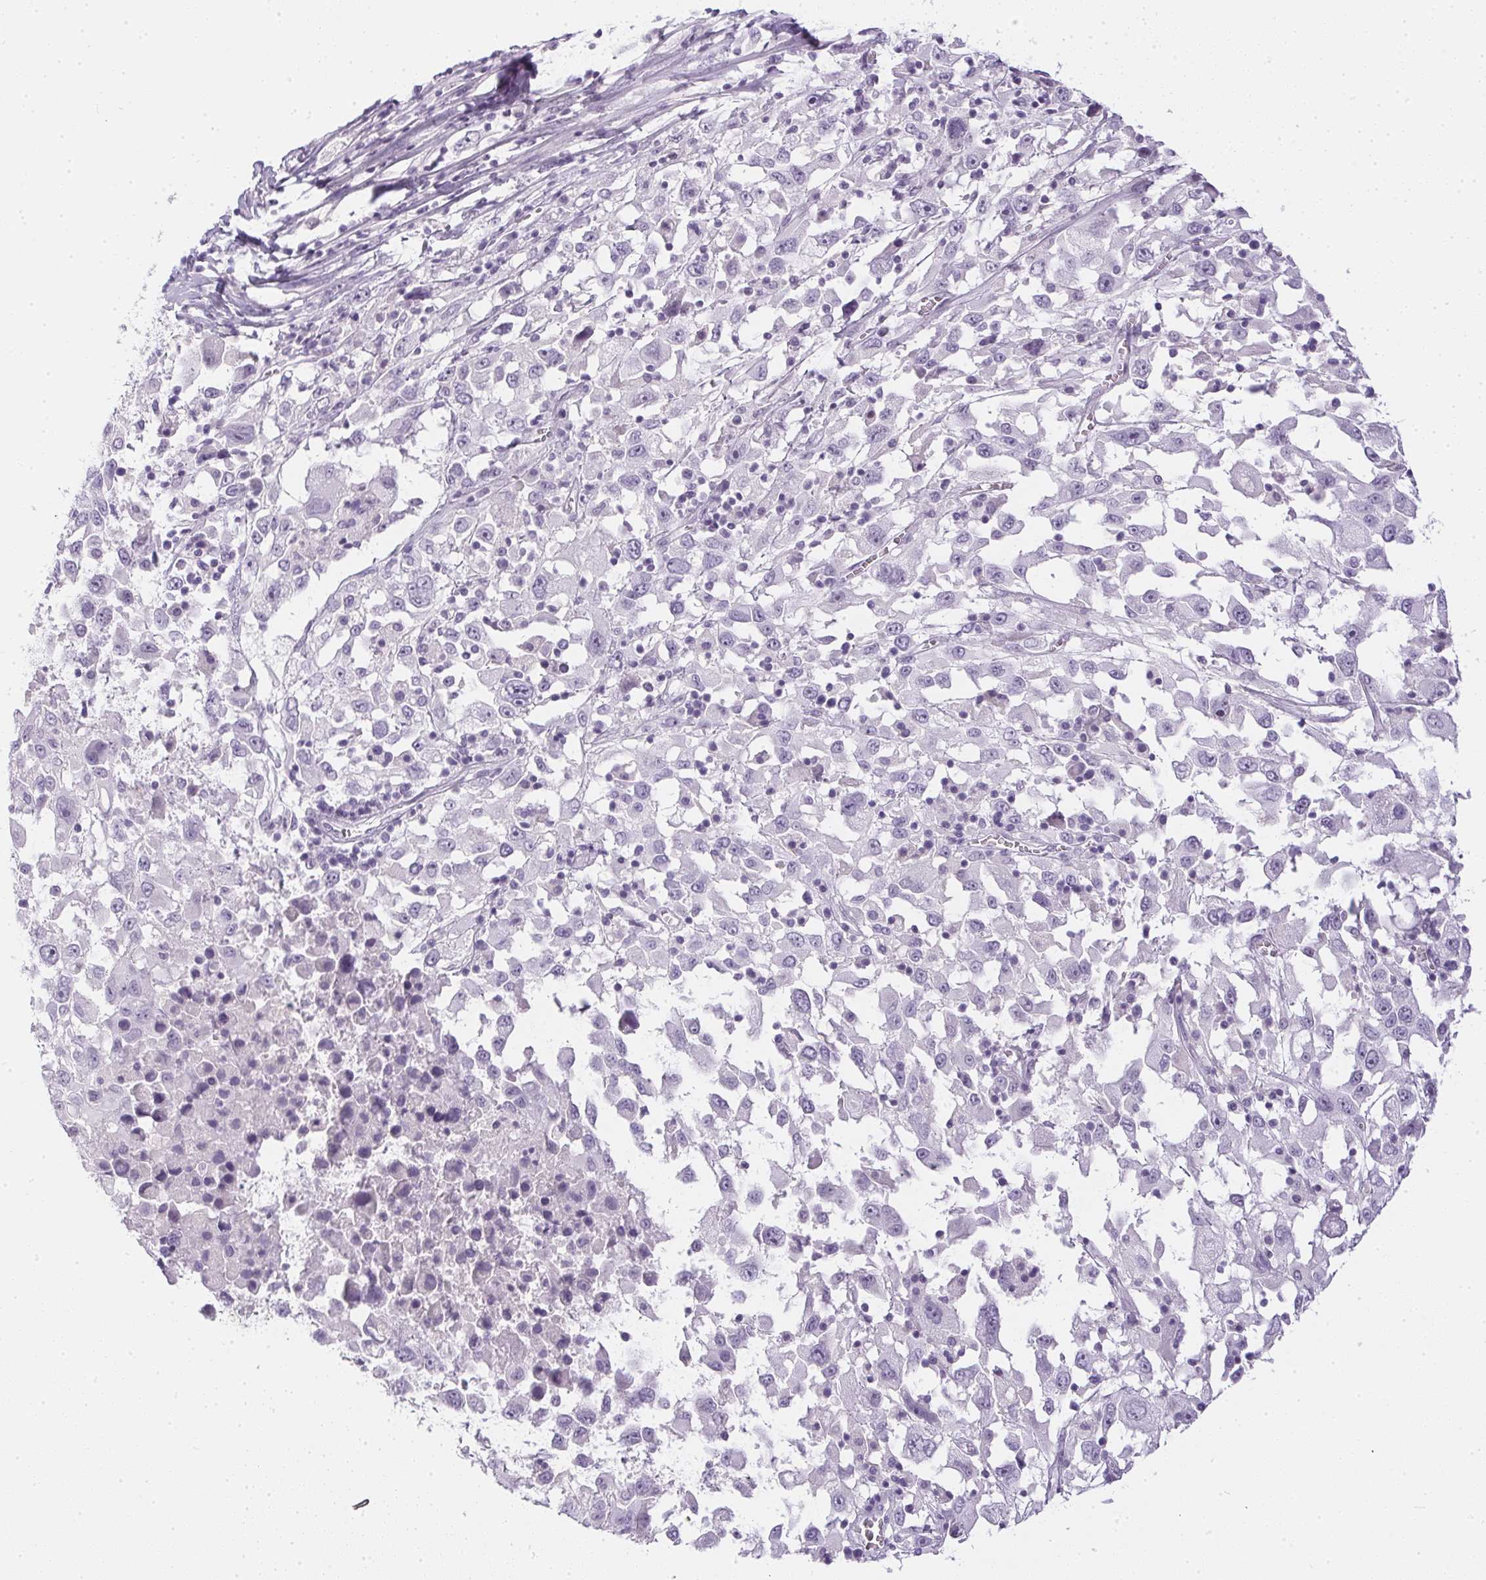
{"staining": {"intensity": "negative", "quantity": "none", "location": "none"}, "tissue": "melanoma", "cell_type": "Tumor cells", "image_type": "cancer", "snomed": [{"axis": "morphology", "description": "Malignant melanoma, Metastatic site"}, {"axis": "topography", "description": "Soft tissue"}], "caption": "This micrograph is of malignant melanoma (metastatic site) stained with immunohistochemistry (IHC) to label a protein in brown with the nuclei are counter-stained blue. There is no expression in tumor cells. (Immunohistochemistry (ihc), brightfield microscopy, high magnification).", "gene": "PPY", "patient": {"sex": "male", "age": 50}}